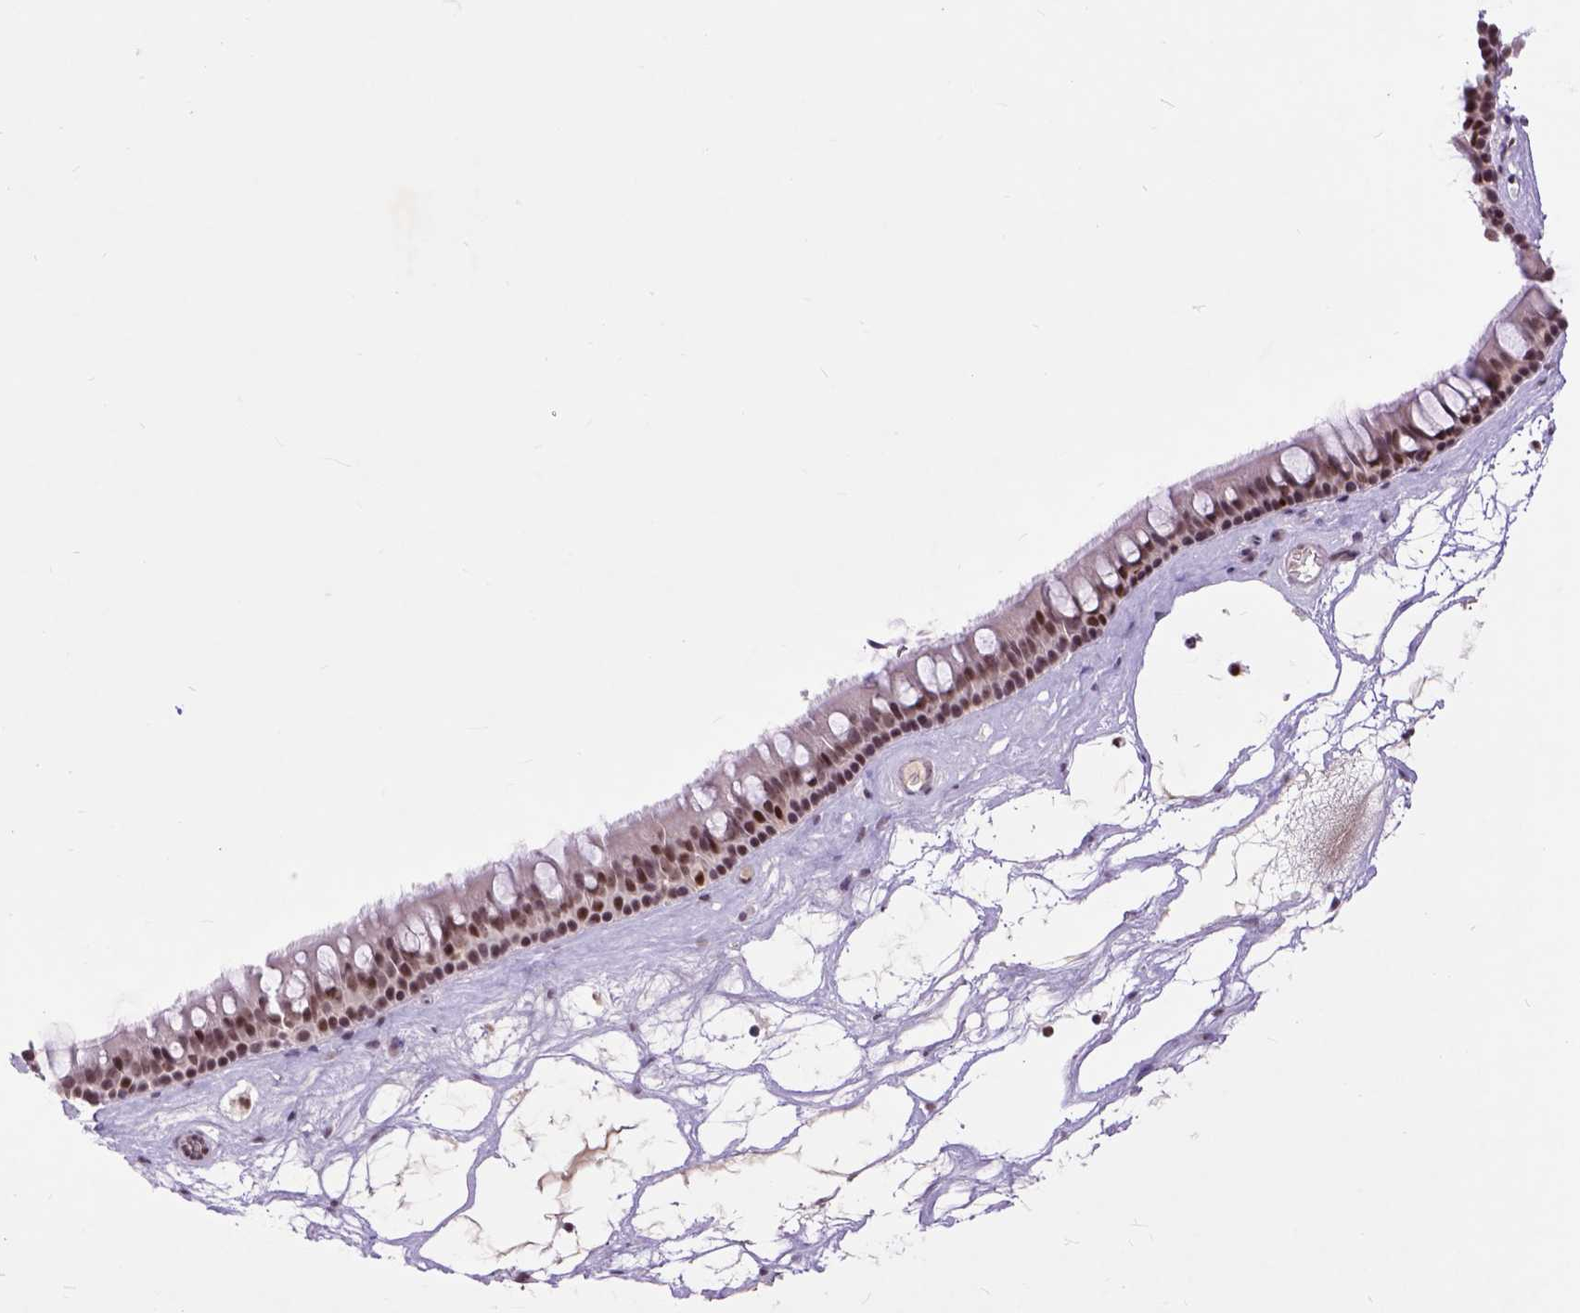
{"staining": {"intensity": "moderate", "quantity": ">75%", "location": "nuclear"}, "tissue": "nasopharynx", "cell_type": "Respiratory epithelial cells", "image_type": "normal", "snomed": [{"axis": "morphology", "description": "Normal tissue, NOS"}, {"axis": "topography", "description": "Nasopharynx"}], "caption": "Nasopharynx stained for a protein (brown) exhibits moderate nuclear positive staining in about >75% of respiratory epithelial cells.", "gene": "RCC2", "patient": {"sex": "male", "age": 68}}